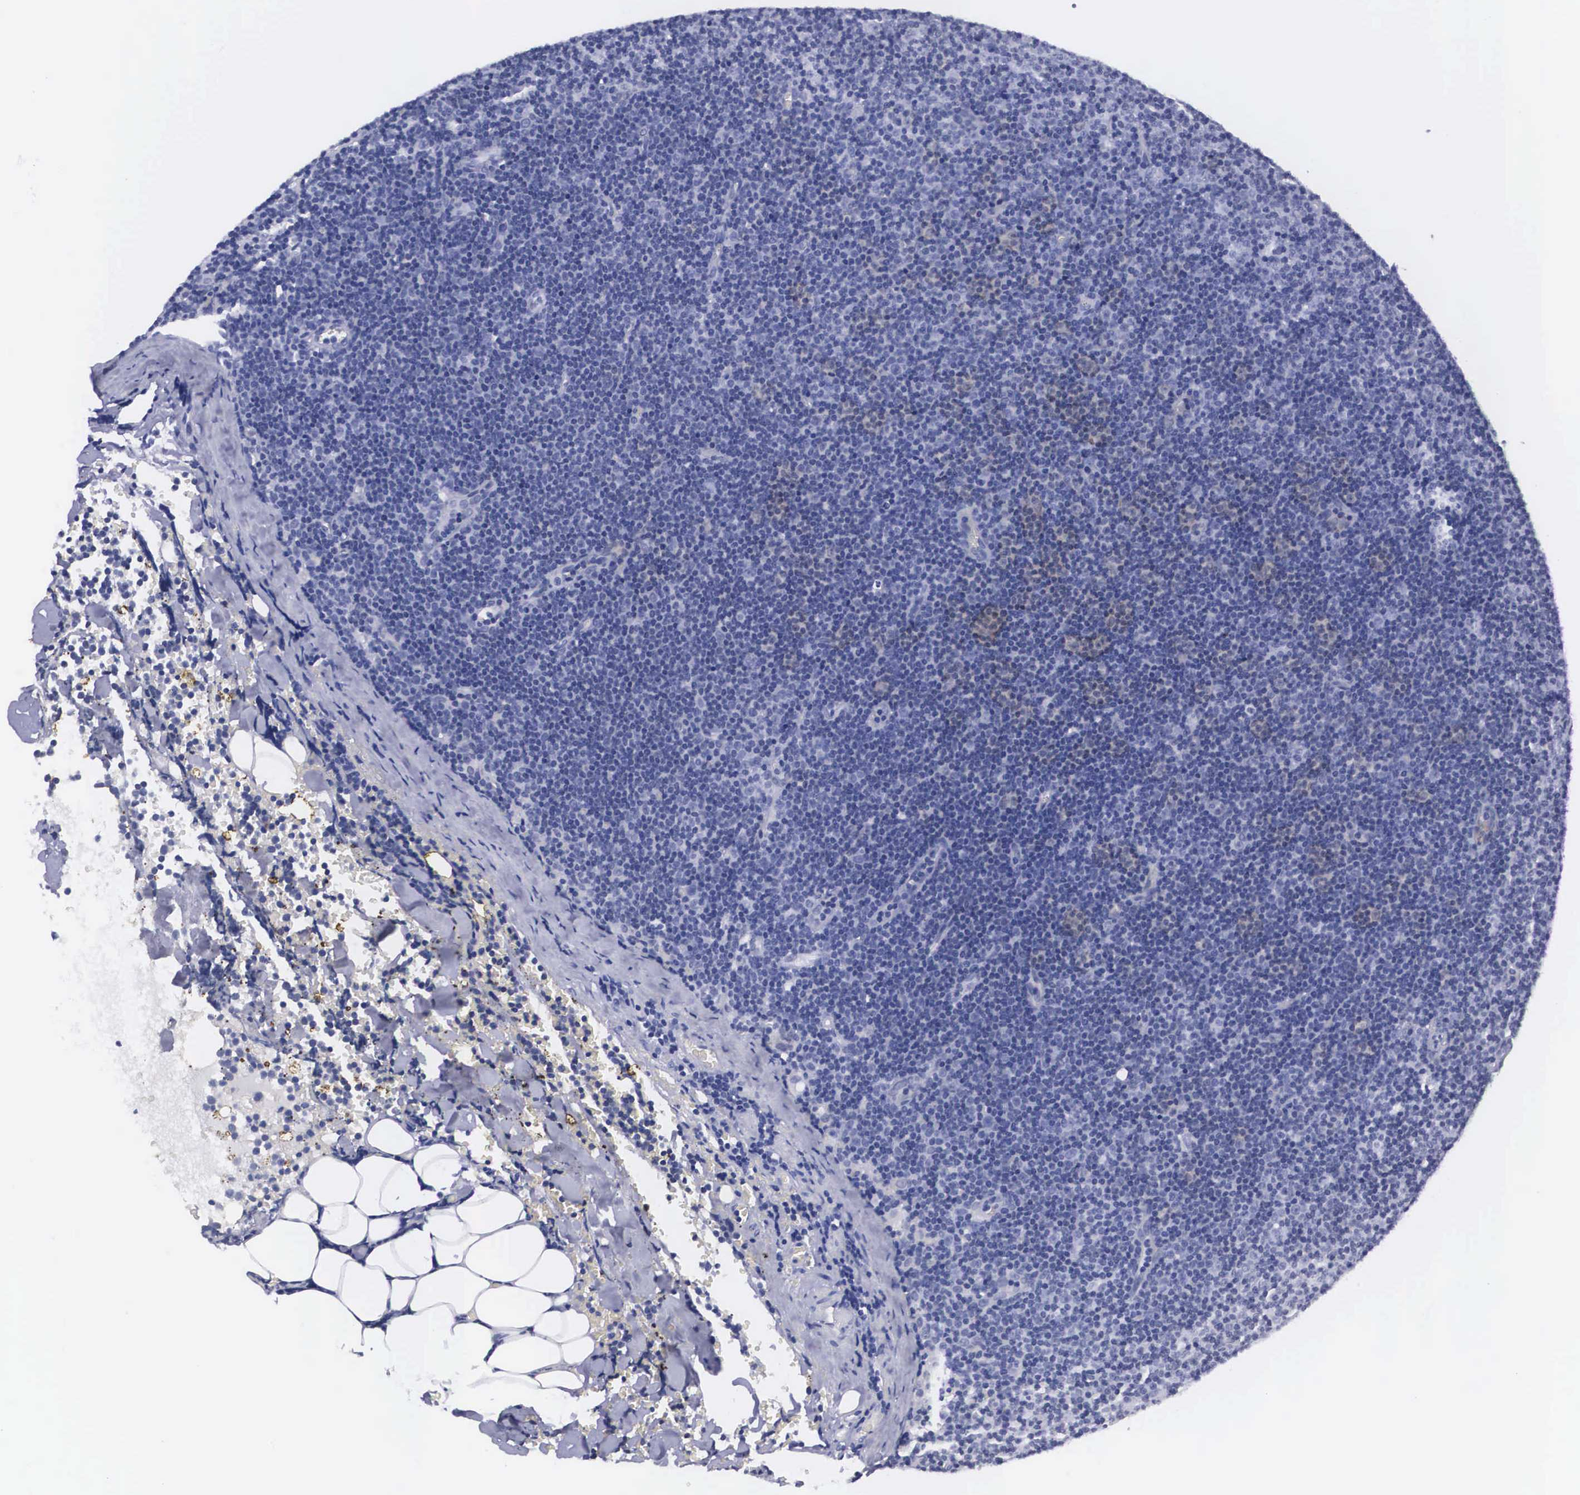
{"staining": {"intensity": "negative", "quantity": "none", "location": "none"}, "tissue": "lymphoma", "cell_type": "Tumor cells", "image_type": "cancer", "snomed": [{"axis": "morphology", "description": "Malignant lymphoma, non-Hodgkin's type, Low grade"}, {"axis": "topography", "description": "Lymph node"}], "caption": "Tumor cells are negative for protein expression in human low-grade malignant lymphoma, non-Hodgkin's type.", "gene": "C22orf31", "patient": {"sex": "male", "age": 57}}